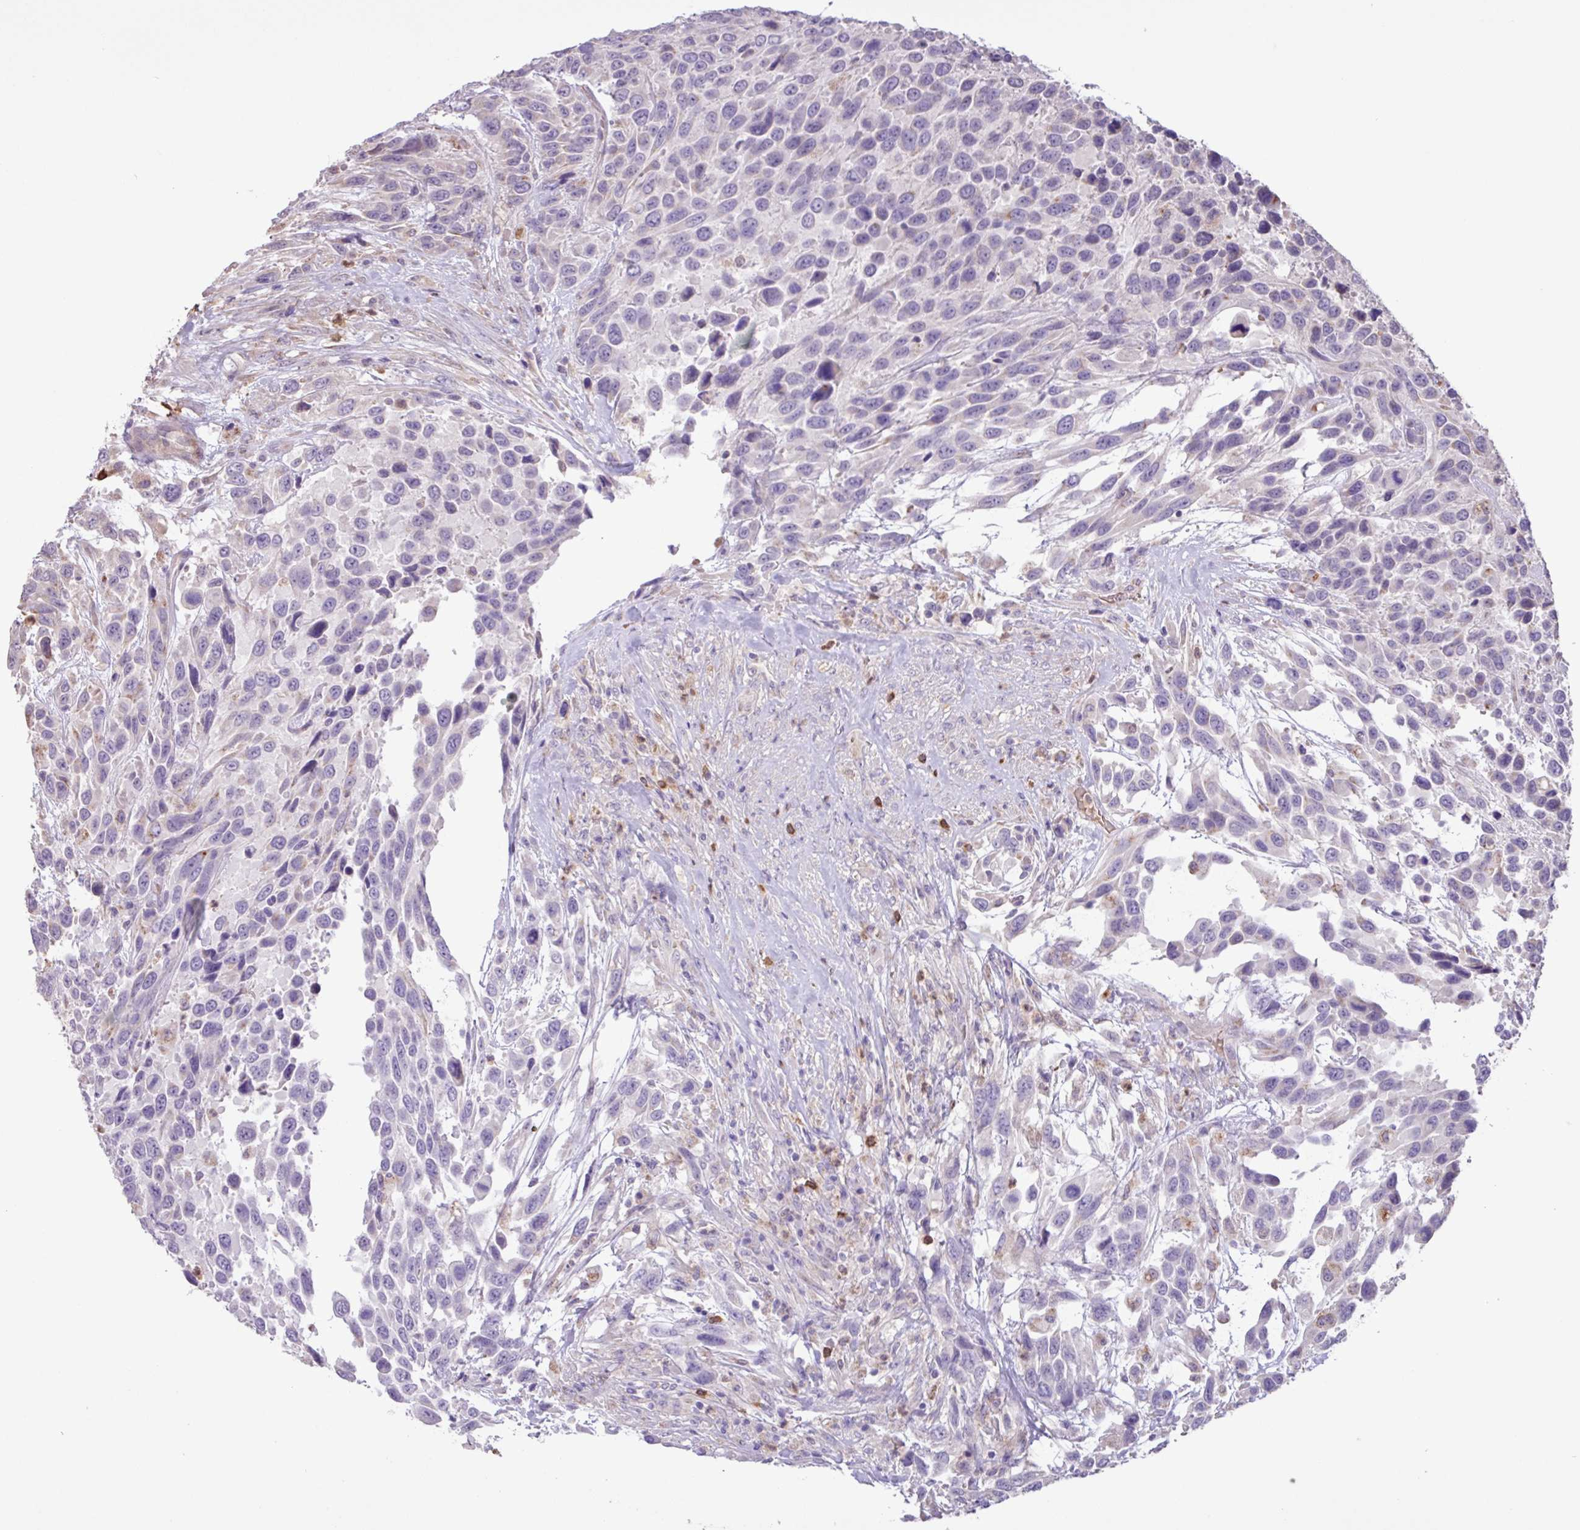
{"staining": {"intensity": "negative", "quantity": "none", "location": "none"}, "tissue": "urothelial cancer", "cell_type": "Tumor cells", "image_type": "cancer", "snomed": [{"axis": "morphology", "description": "Urothelial carcinoma, High grade"}, {"axis": "topography", "description": "Urinary bladder"}], "caption": "High-grade urothelial carcinoma was stained to show a protein in brown. There is no significant expression in tumor cells.", "gene": "CHST11", "patient": {"sex": "female", "age": 70}}